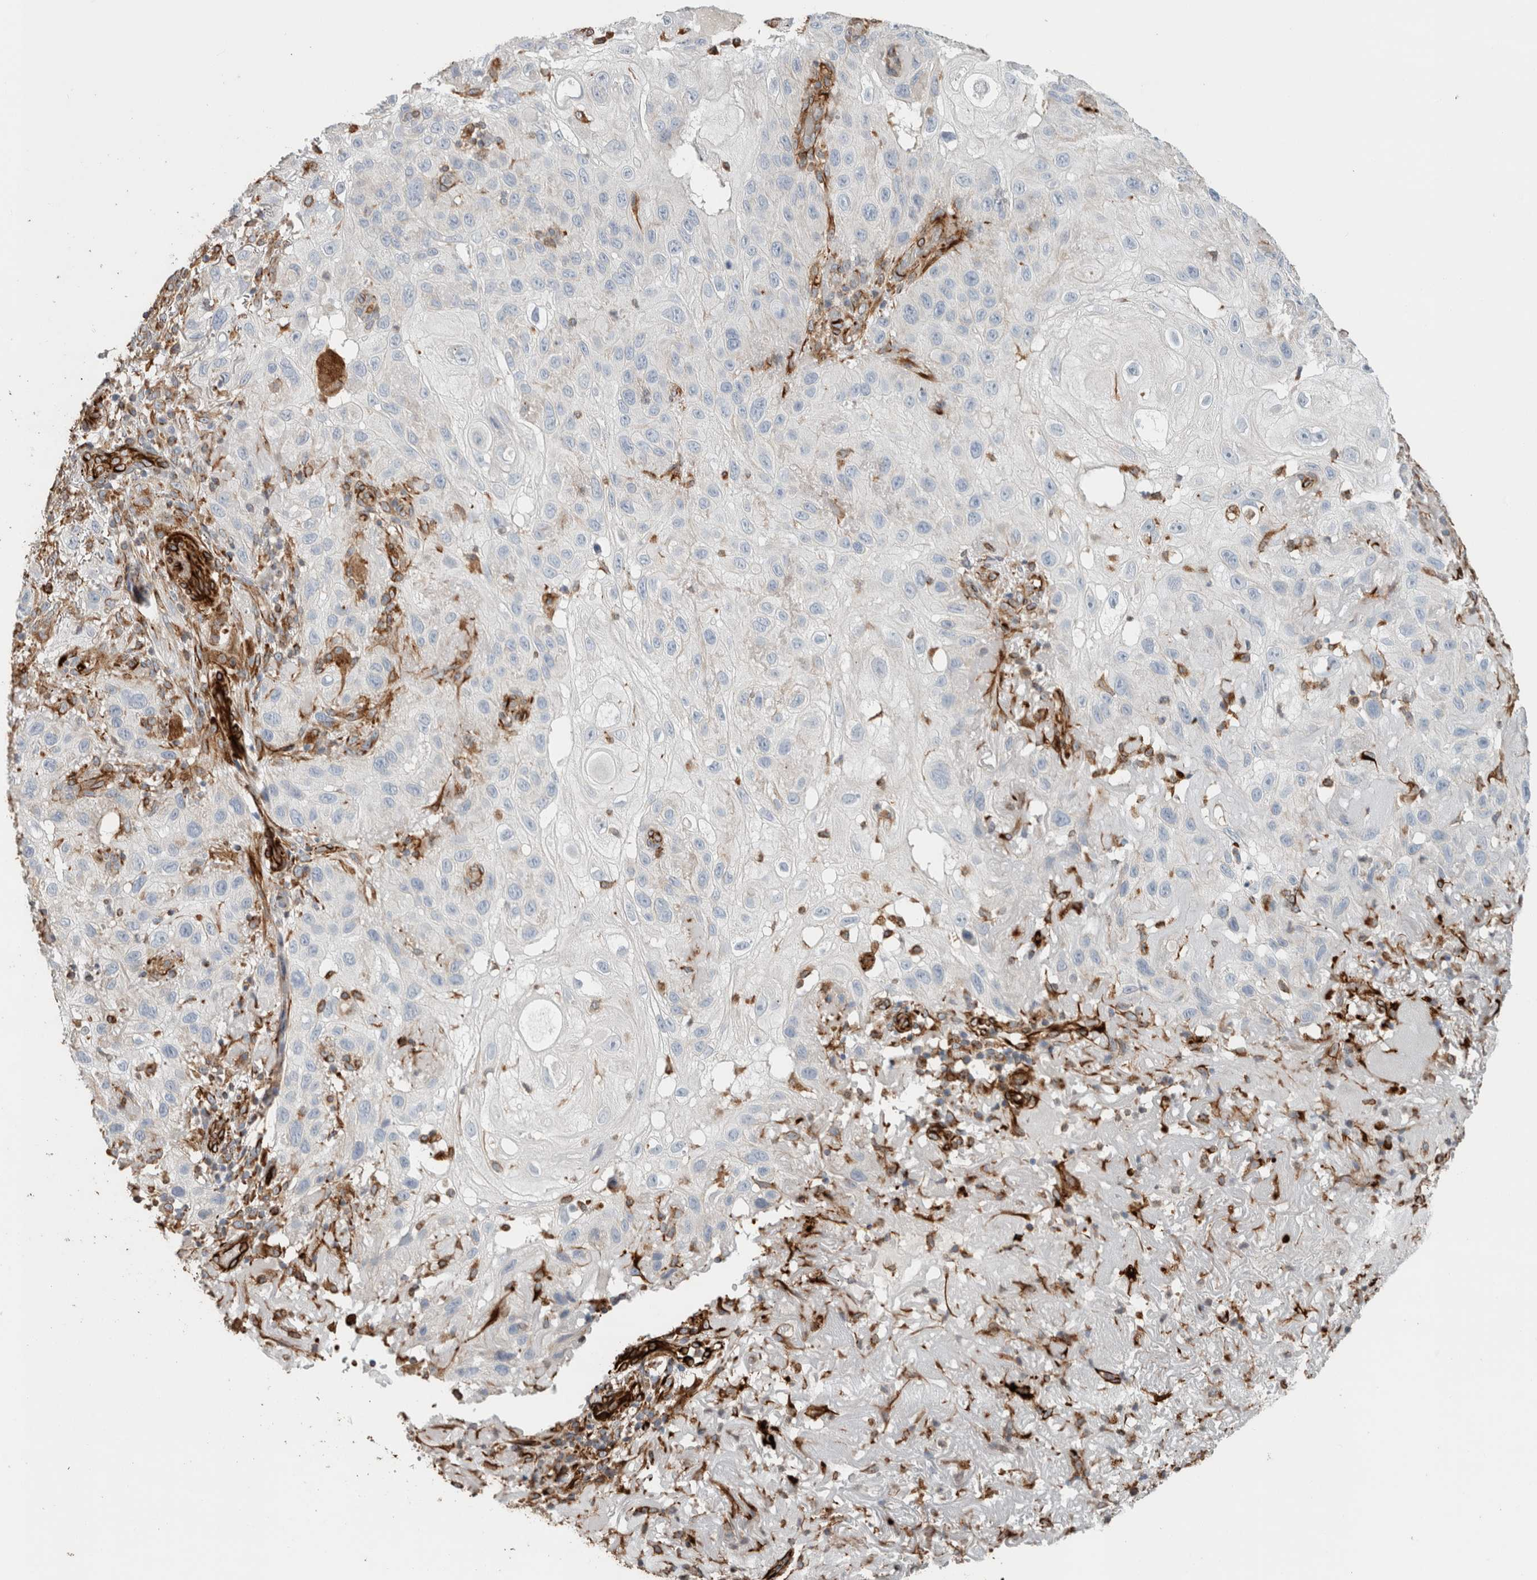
{"staining": {"intensity": "negative", "quantity": "none", "location": "none"}, "tissue": "skin cancer", "cell_type": "Tumor cells", "image_type": "cancer", "snomed": [{"axis": "morphology", "description": "Normal tissue, NOS"}, {"axis": "morphology", "description": "Squamous cell carcinoma, NOS"}, {"axis": "topography", "description": "Skin"}], "caption": "DAB (3,3'-diaminobenzidine) immunohistochemical staining of human skin cancer (squamous cell carcinoma) demonstrates no significant expression in tumor cells. (DAB IHC, high magnification).", "gene": "LY86", "patient": {"sex": "female", "age": 96}}